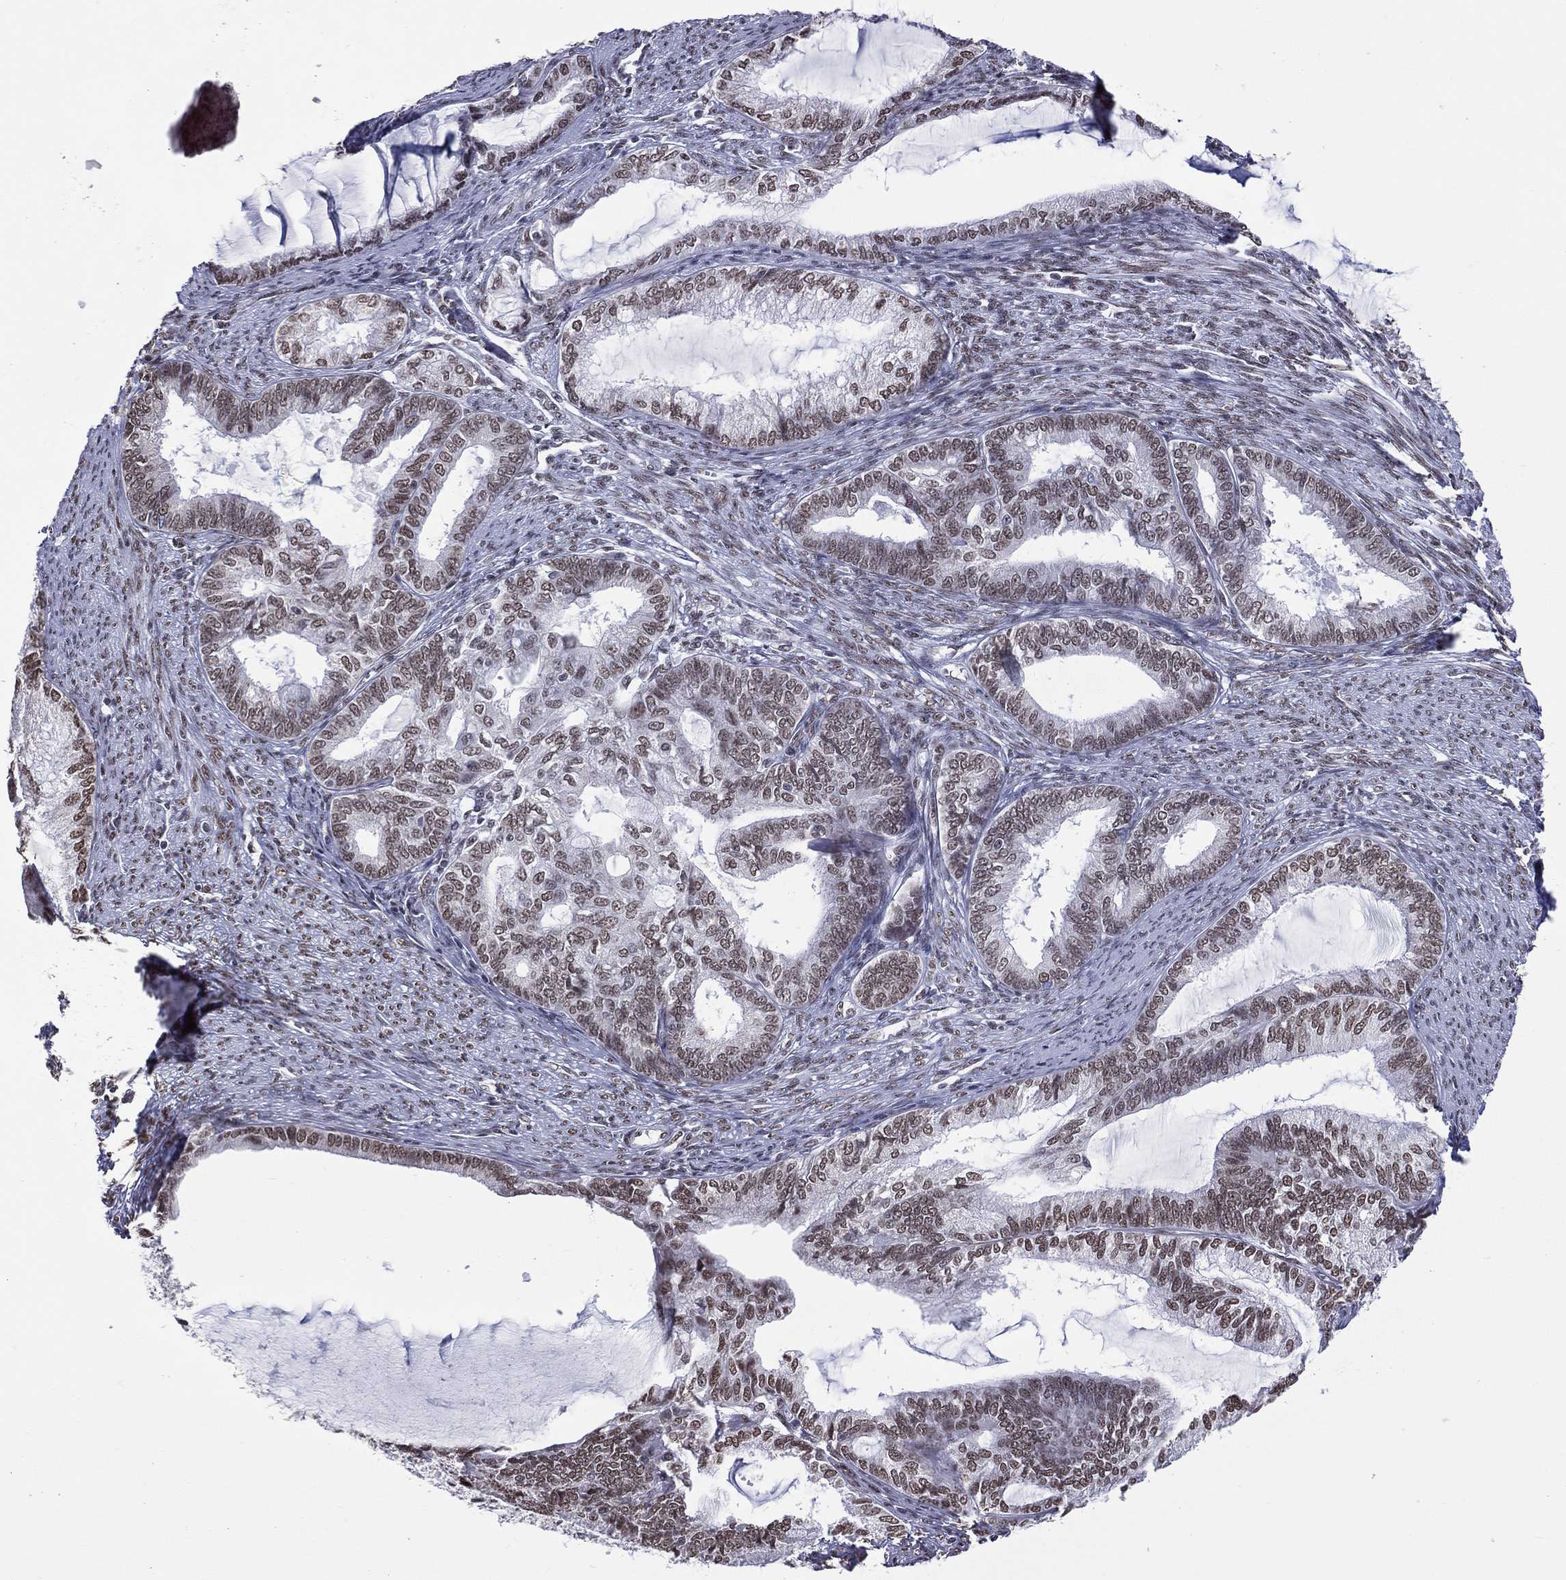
{"staining": {"intensity": "moderate", "quantity": ">75%", "location": "nuclear"}, "tissue": "endometrial cancer", "cell_type": "Tumor cells", "image_type": "cancer", "snomed": [{"axis": "morphology", "description": "Adenocarcinoma, NOS"}, {"axis": "topography", "description": "Endometrium"}], "caption": "Immunohistochemical staining of endometrial cancer (adenocarcinoma) reveals medium levels of moderate nuclear protein staining in about >75% of tumor cells. (brown staining indicates protein expression, while blue staining denotes nuclei).", "gene": "ZNF7", "patient": {"sex": "female", "age": 86}}